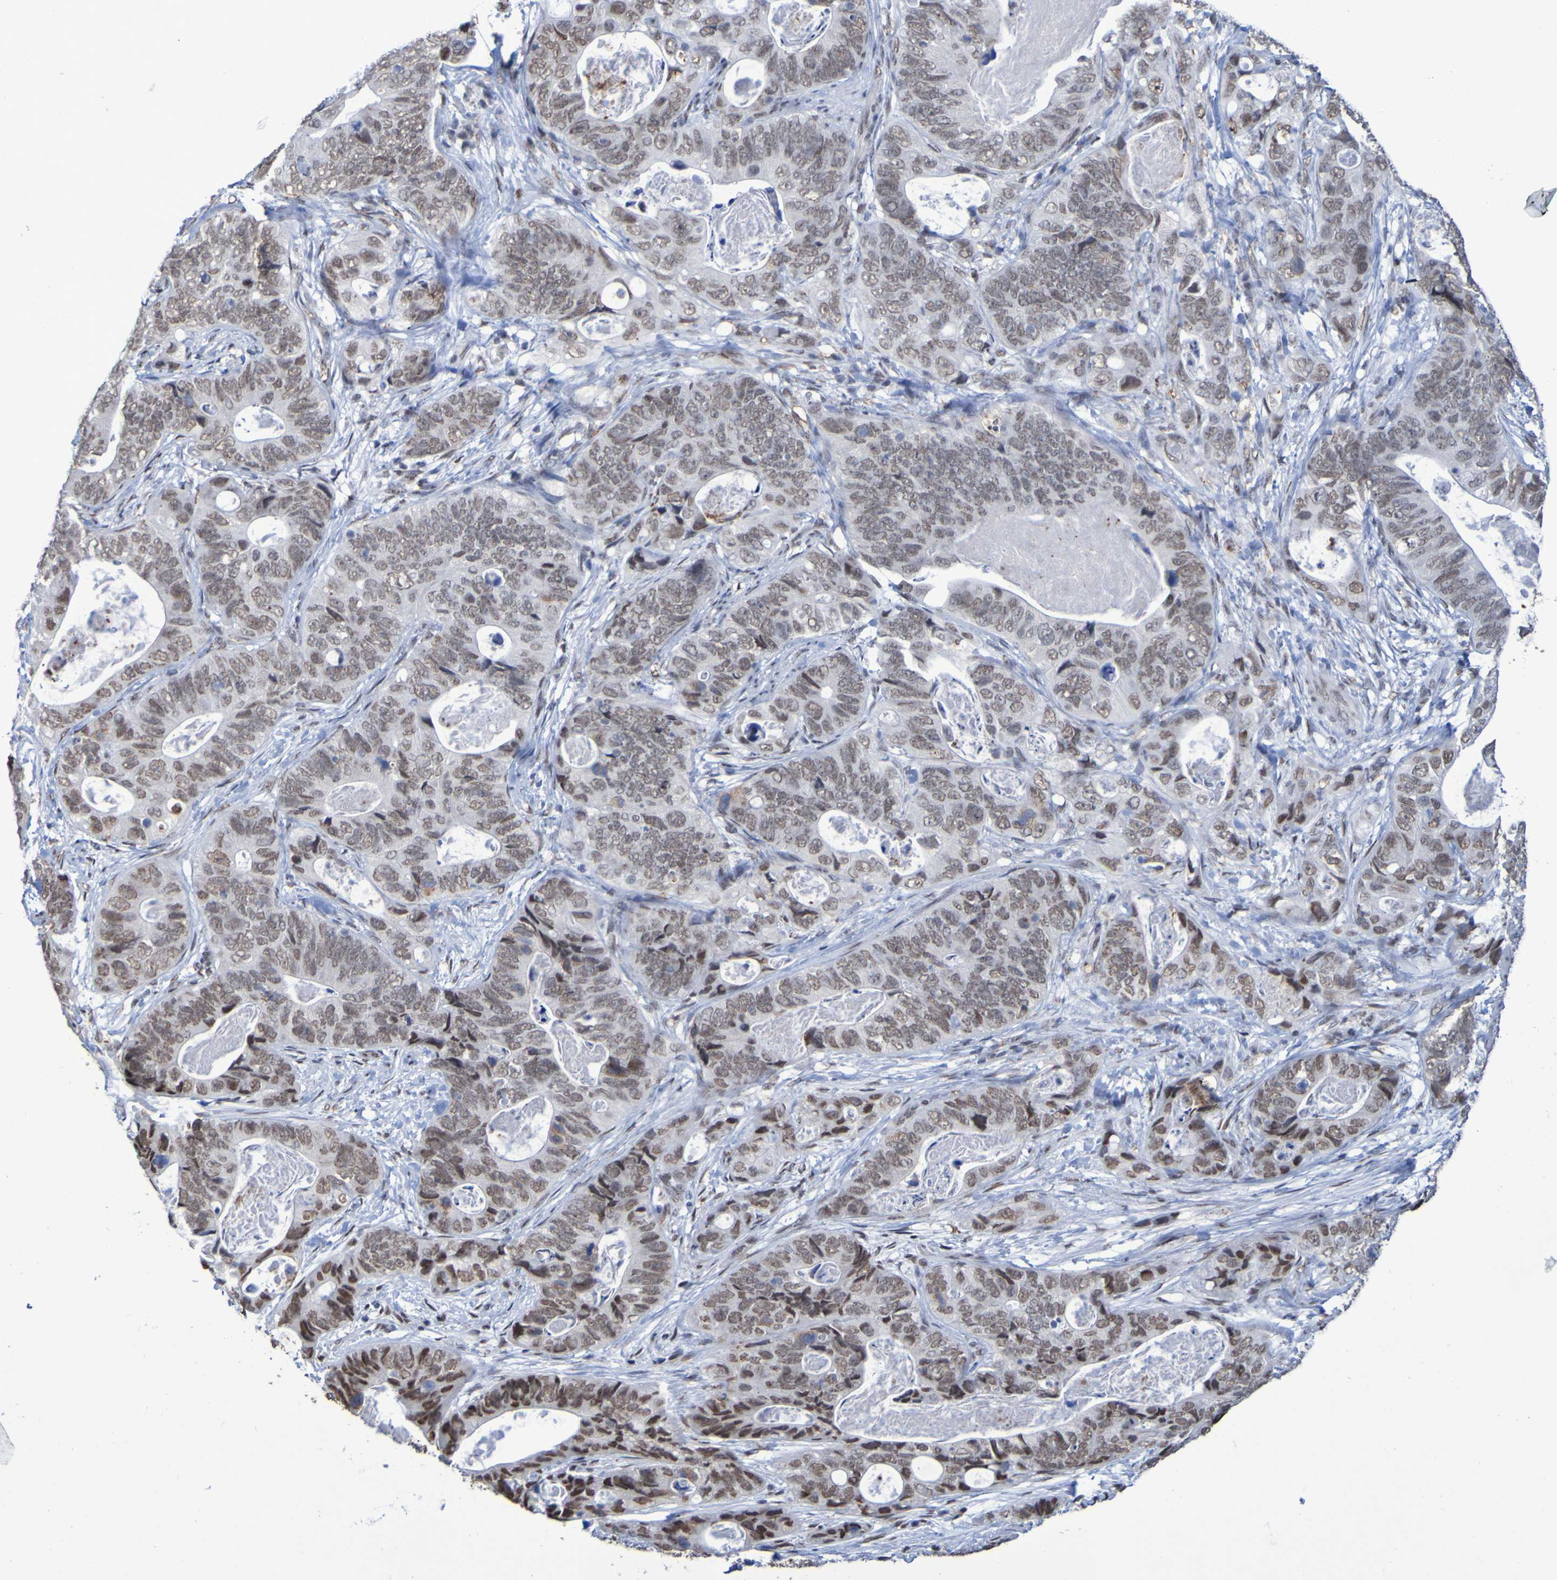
{"staining": {"intensity": "weak", "quantity": ">75%", "location": "nuclear"}, "tissue": "stomach cancer", "cell_type": "Tumor cells", "image_type": "cancer", "snomed": [{"axis": "morphology", "description": "Adenocarcinoma, NOS"}, {"axis": "topography", "description": "Stomach"}], "caption": "Protein expression analysis of stomach adenocarcinoma reveals weak nuclear expression in approximately >75% of tumor cells.", "gene": "MRTFB", "patient": {"sex": "female", "age": 89}}